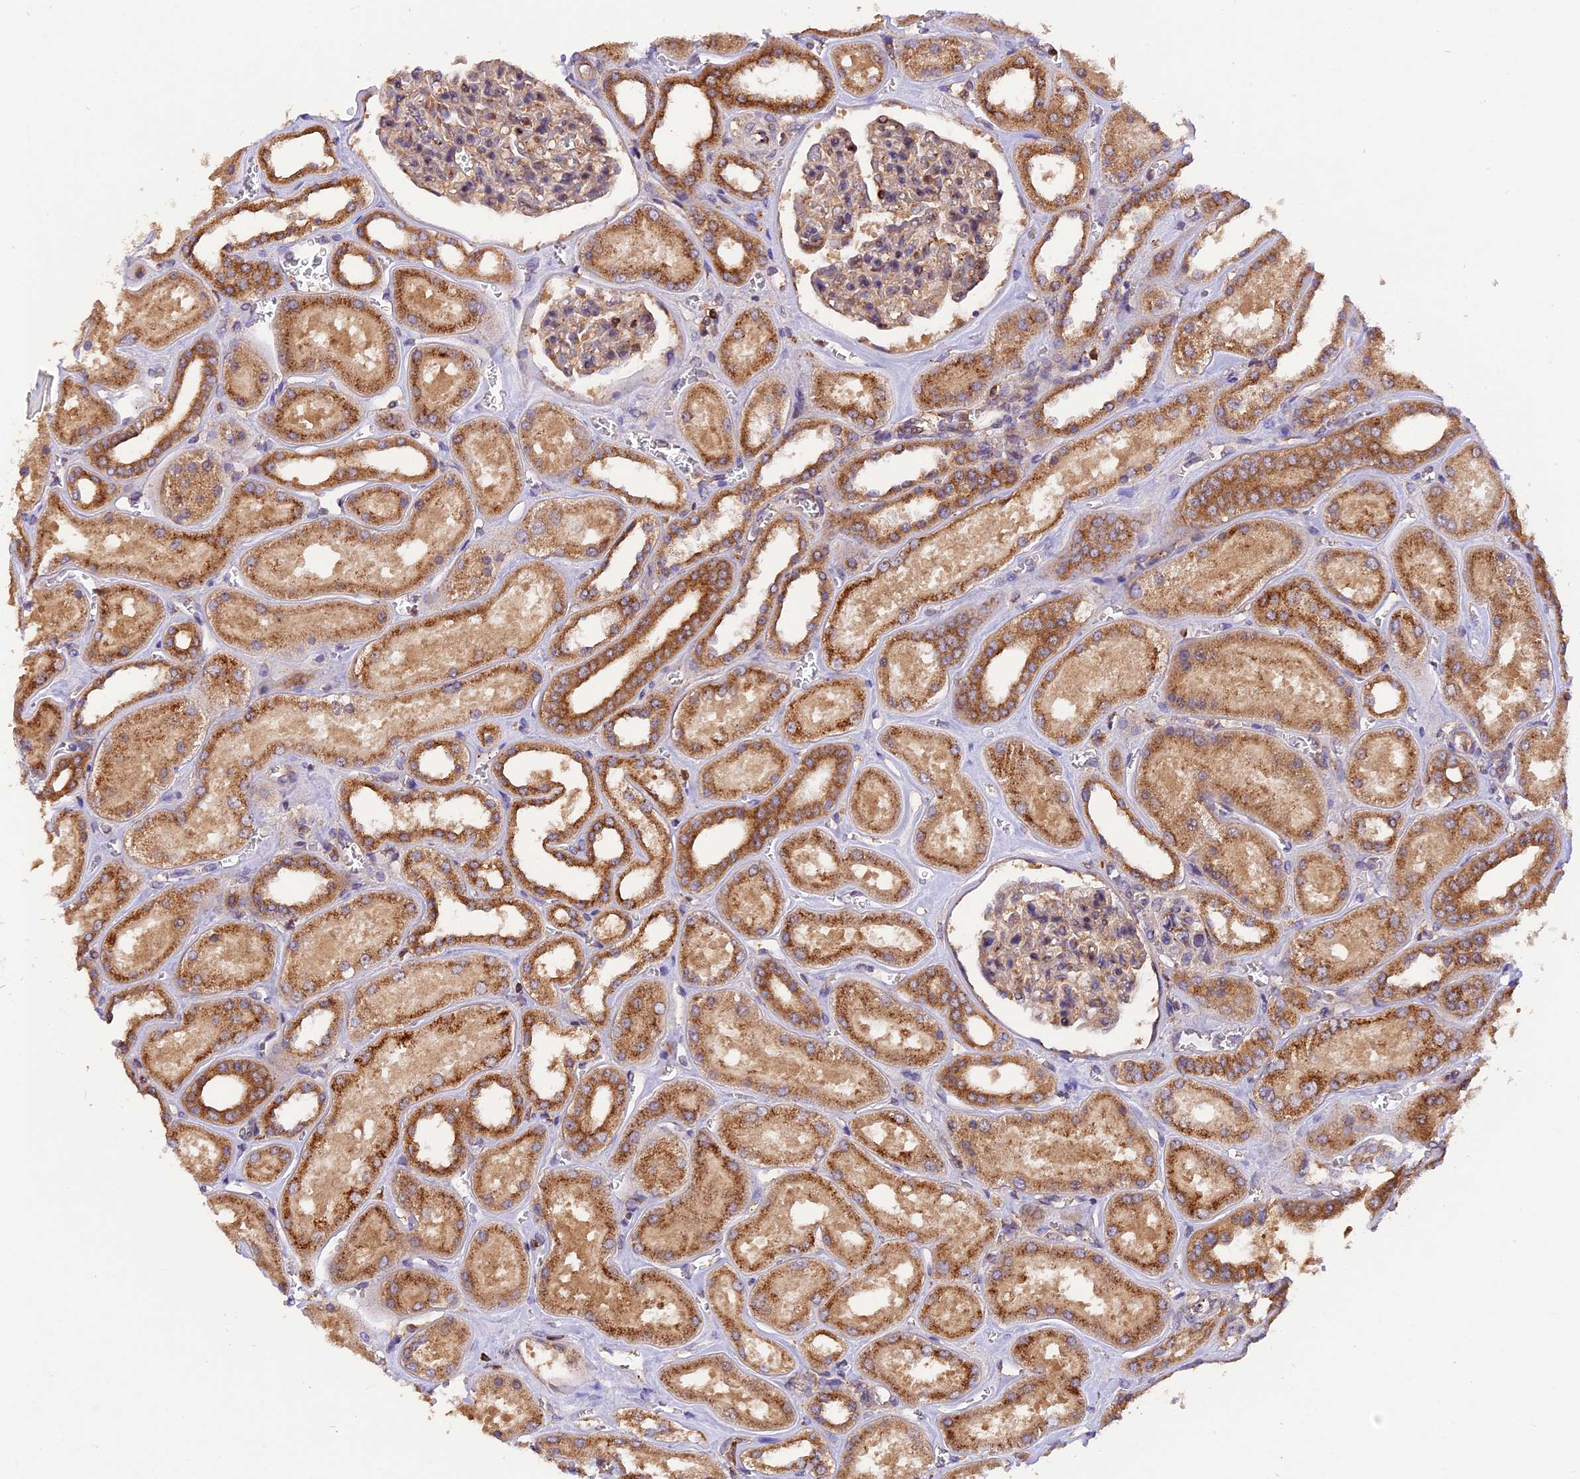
{"staining": {"intensity": "moderate", "quantity": "<25%", "location": "cytoplasmic/membranous"}, "tissue": "kidney", "cell_type": "Cells in glomeruli", "image_type": "normal", "snomed": [{"axis": "morphology", "description": "Normal tissue, NOS"}, {"axis": "morphology", "description": "Adenocarcinoma, NOS"}, {"axis": "topography", "description": "Kidney"}], "caption": "Protein staining by immunohistochemistry displays moderate cytoplasmic/membranous positivity in approximately <25% of cells in glomeruli in unremarkable kidney.", "gene": "PEX3", "patient": {"sex": "female", "age": 68}}